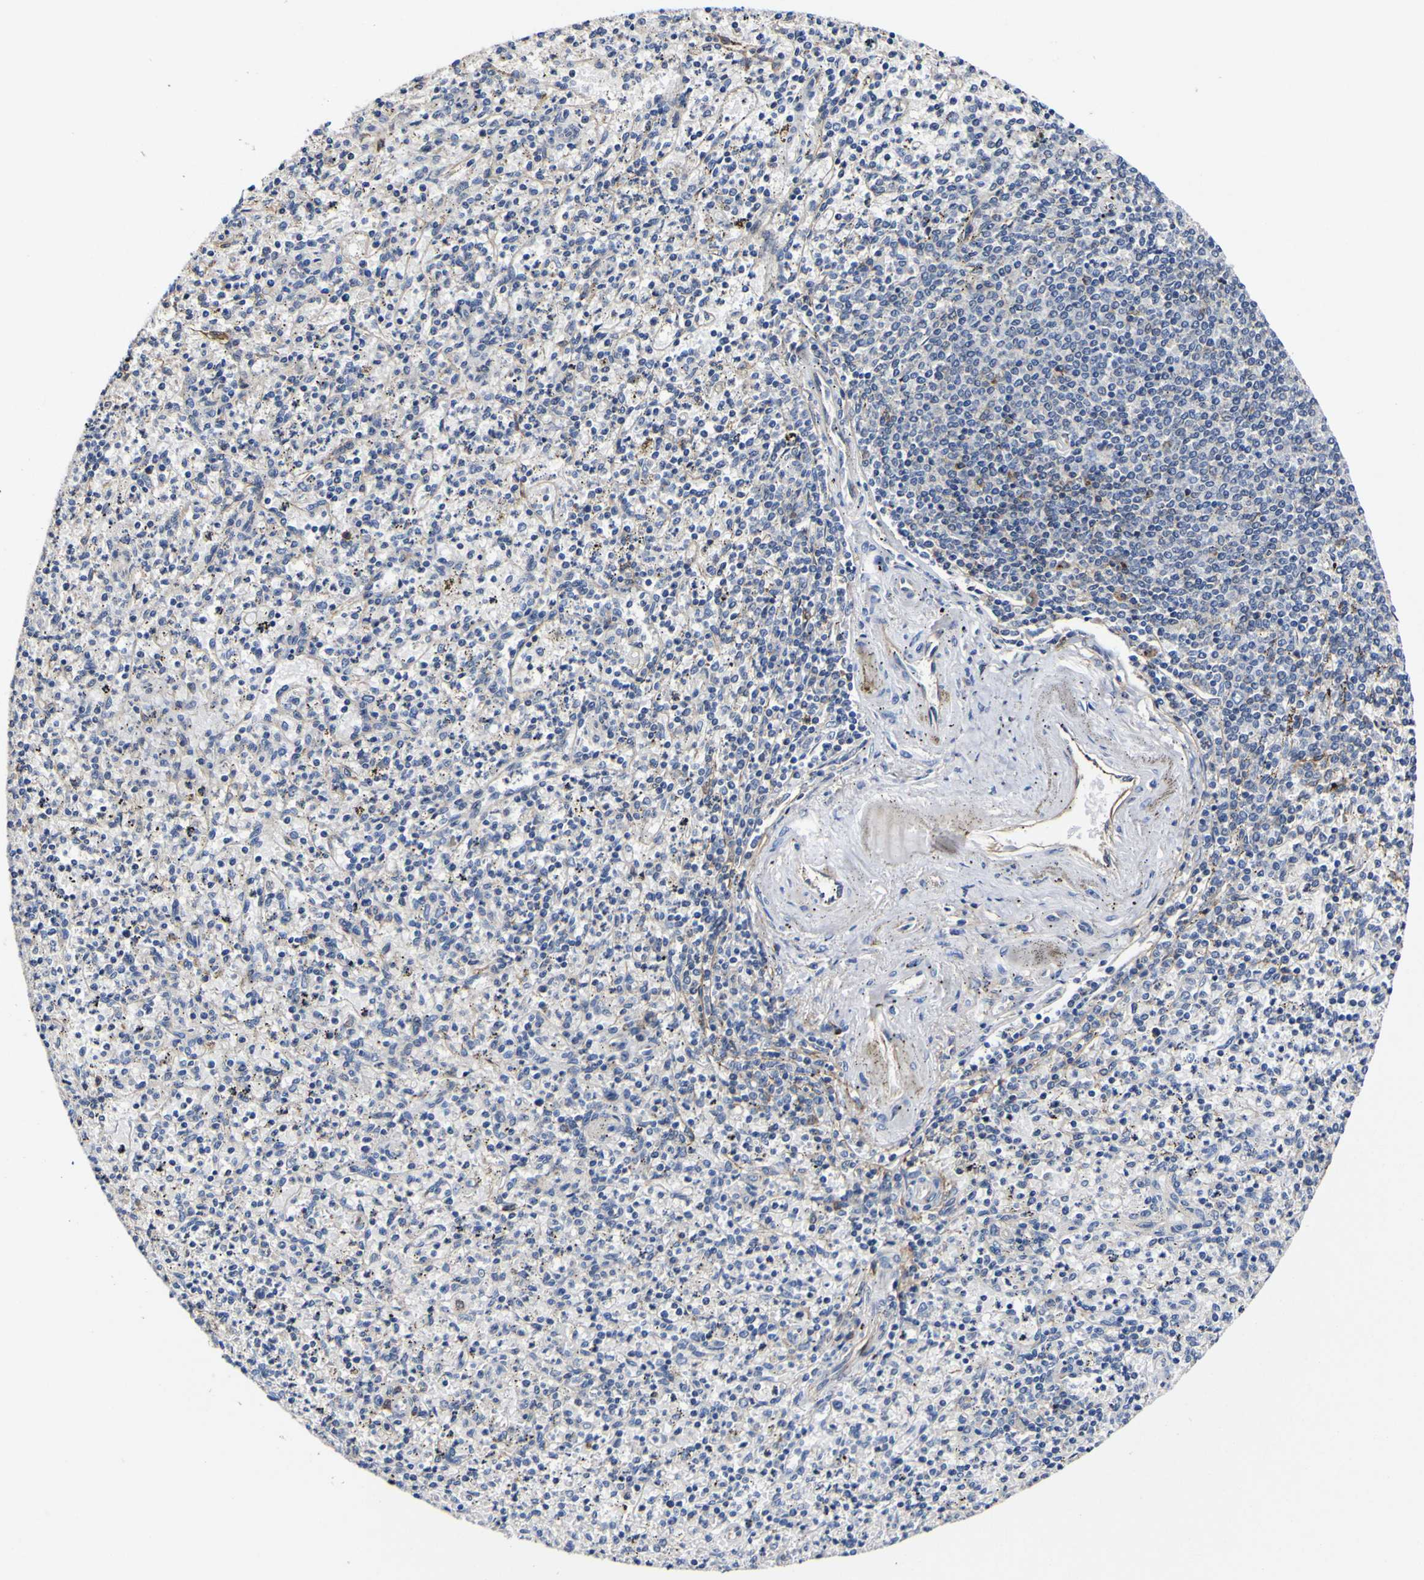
{"staining": {"intensity": "negative", "quantity": "none", "location": "none"}, "tissue": "spleen", "cell_type": "Cells in red pulp", "image_type": "normal", "snomed": [{"axis": "morphology", "description": "Normal tissue, NOS"}, {"axis": "topography", "description": "Spleen"}], "caption": "Immunohistochemistry image of normal spleen stained for a protein (brown), which shows no staining in cells in red pulp.", "gene": "CCL2", "patient": {"sex": "male", "age": 72}}